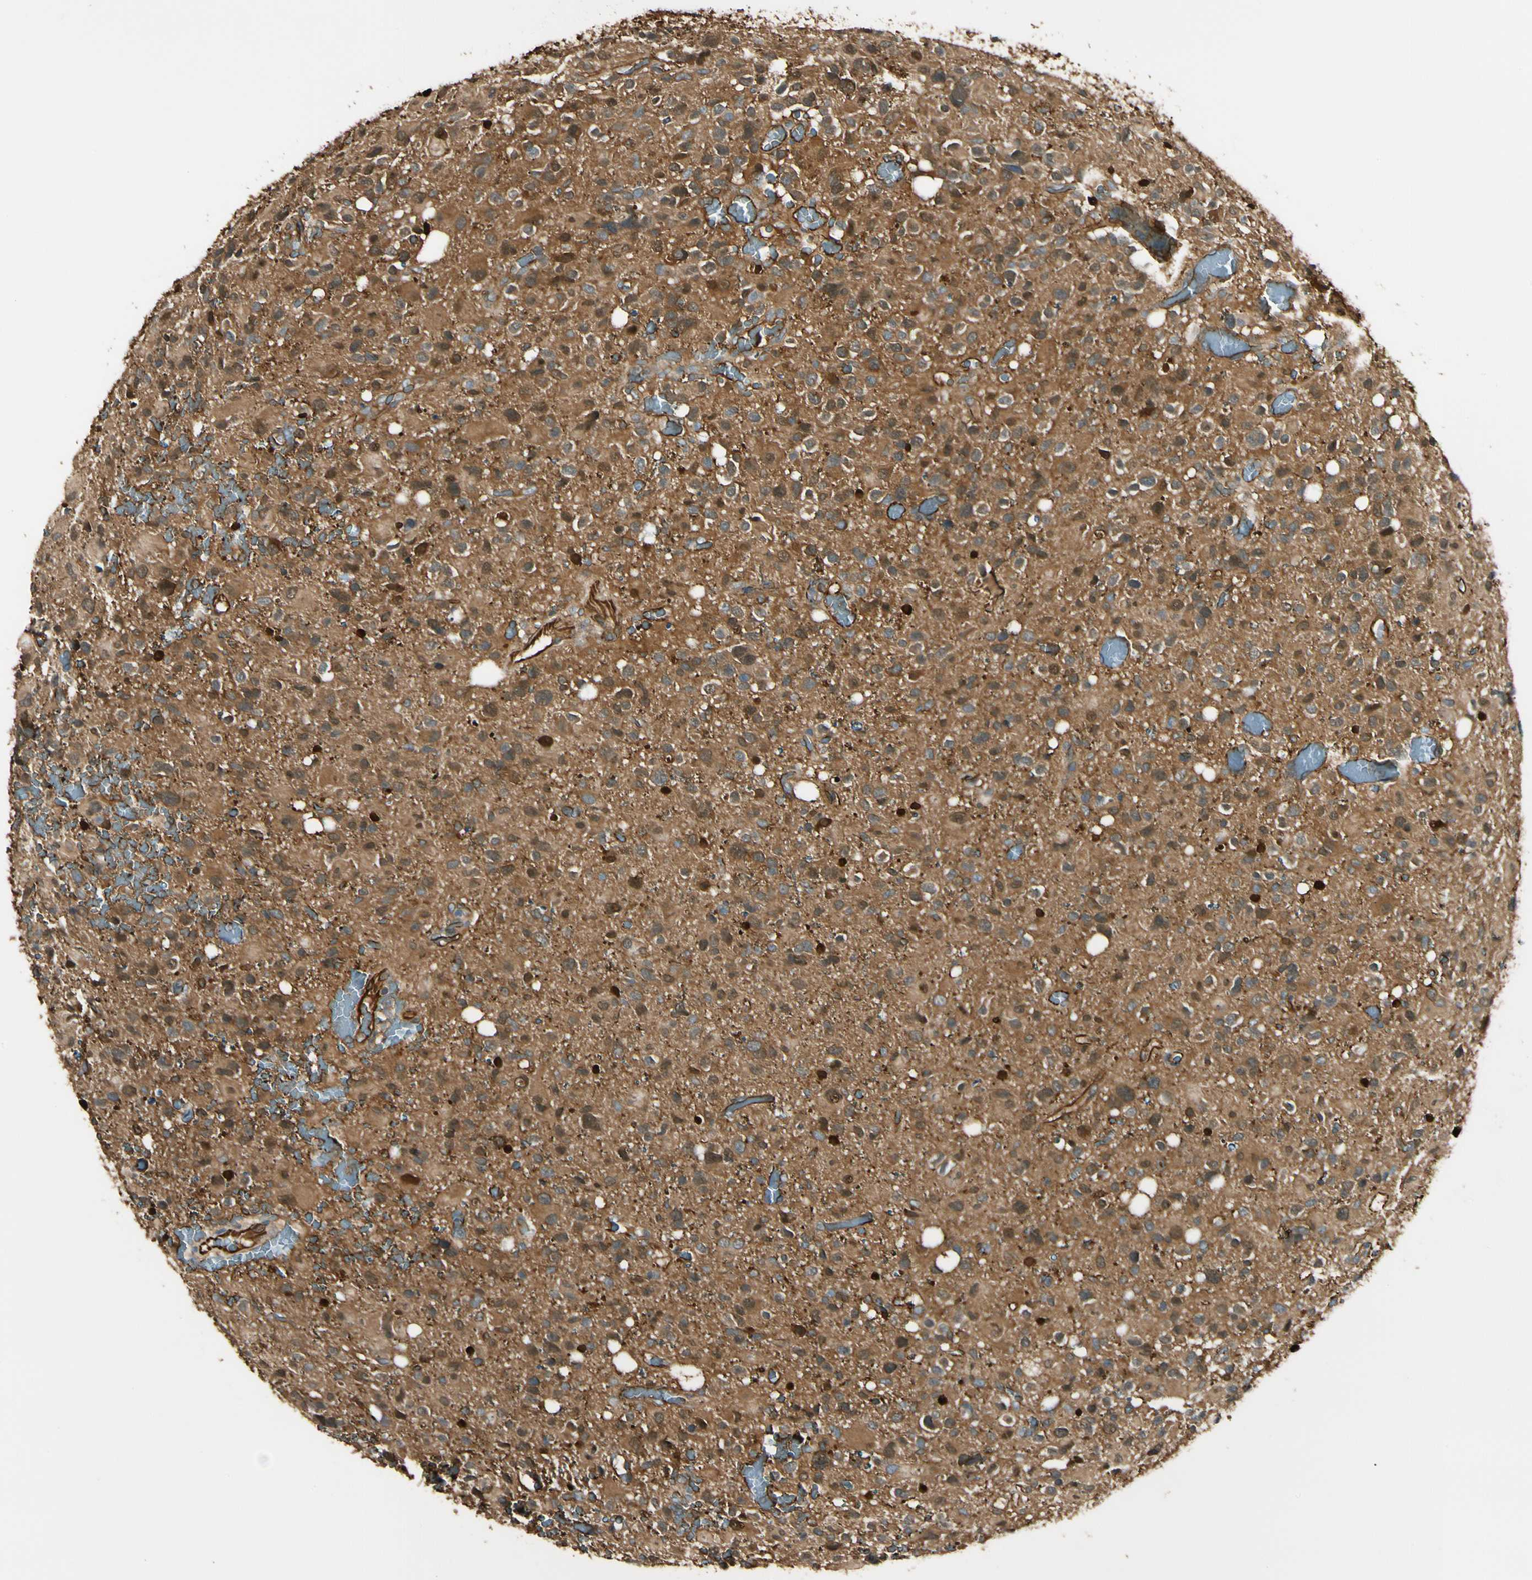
{"staining": {"intensity": "strong", "quantity": "<25%", "location": "cytoplasmic/membranous,nuclear"}, "tissue": "glioma", "cell_type": "Tumor cells", "image_type": "cancer", "snomed": [{"axis": "morphology", "description": "Glioma, malignant, High grade"}, {"axis": "topography", "description": "Brain"}], "caption": "Protein positivity by IHC displays strong cytoplasmic/membranous and nuclear expression in approximately <25% of tumor cells in malignant glioma (high-grade). The protein of interest is shown in brown color, while the nuclei are stained blue.", "gene": "FTH1", "patient": {"sex": "male", "age": 48}}